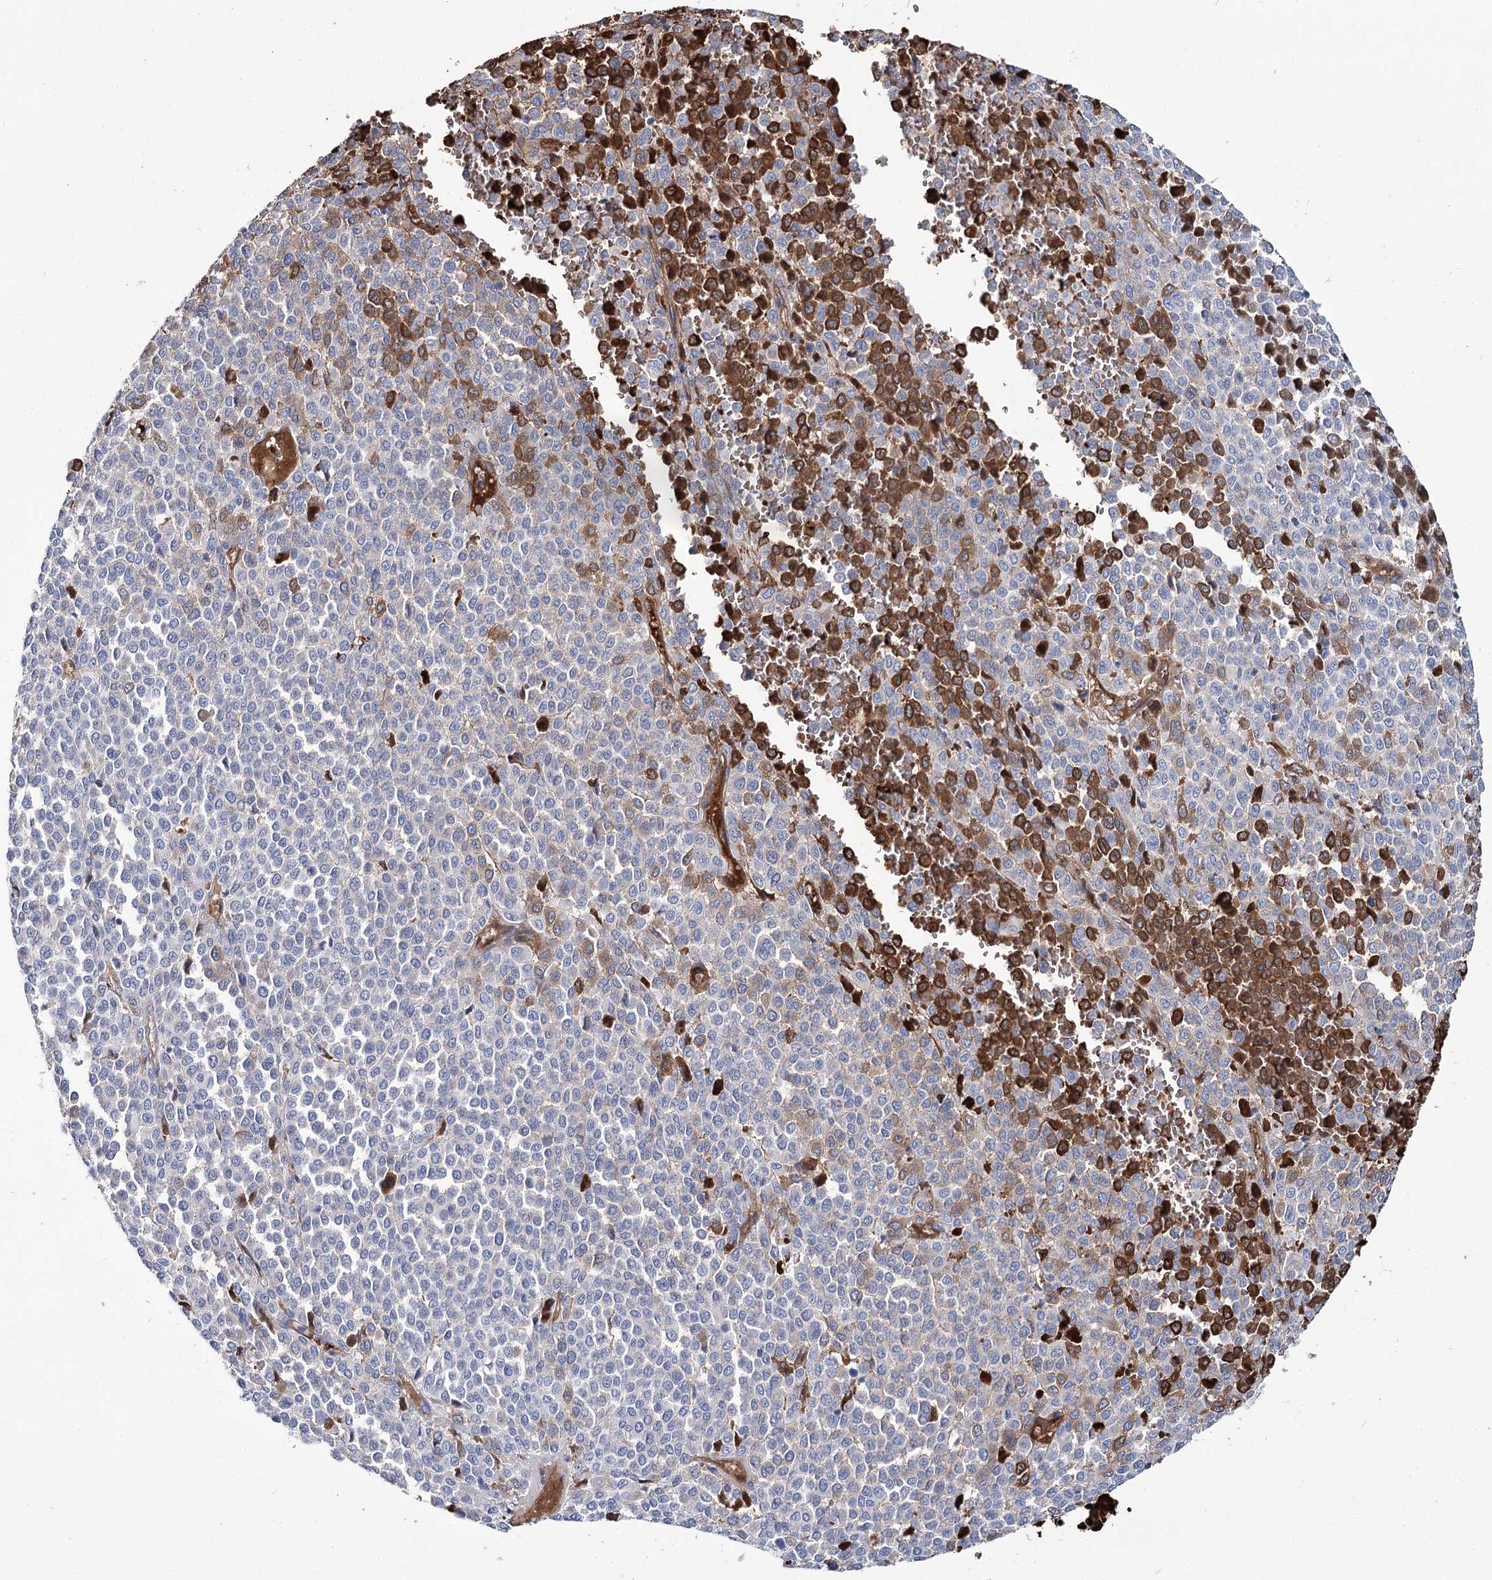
{"staining": {"intensity": "strong", "quantity": "<25%", "location": "cytoplasmic/membranous"}, "tissue": "melanoma", "cell_type": "Tumor cells", "image_type": "cancer", "snomed": [{"axis": "morphology", "description": "Malignant melanoma, Metastatic site"}, {"axis": "topography", "description": "Pancreas"}], "caption": "The image exhibits immunohistochemical staining of malignant melanoma (metastatic site). There is strong cytoplasmic/membranous positivity is seen in about <25% of tumor cells.", "gene": "GBF1", "patient": {"sex": "female", "age": 30}}